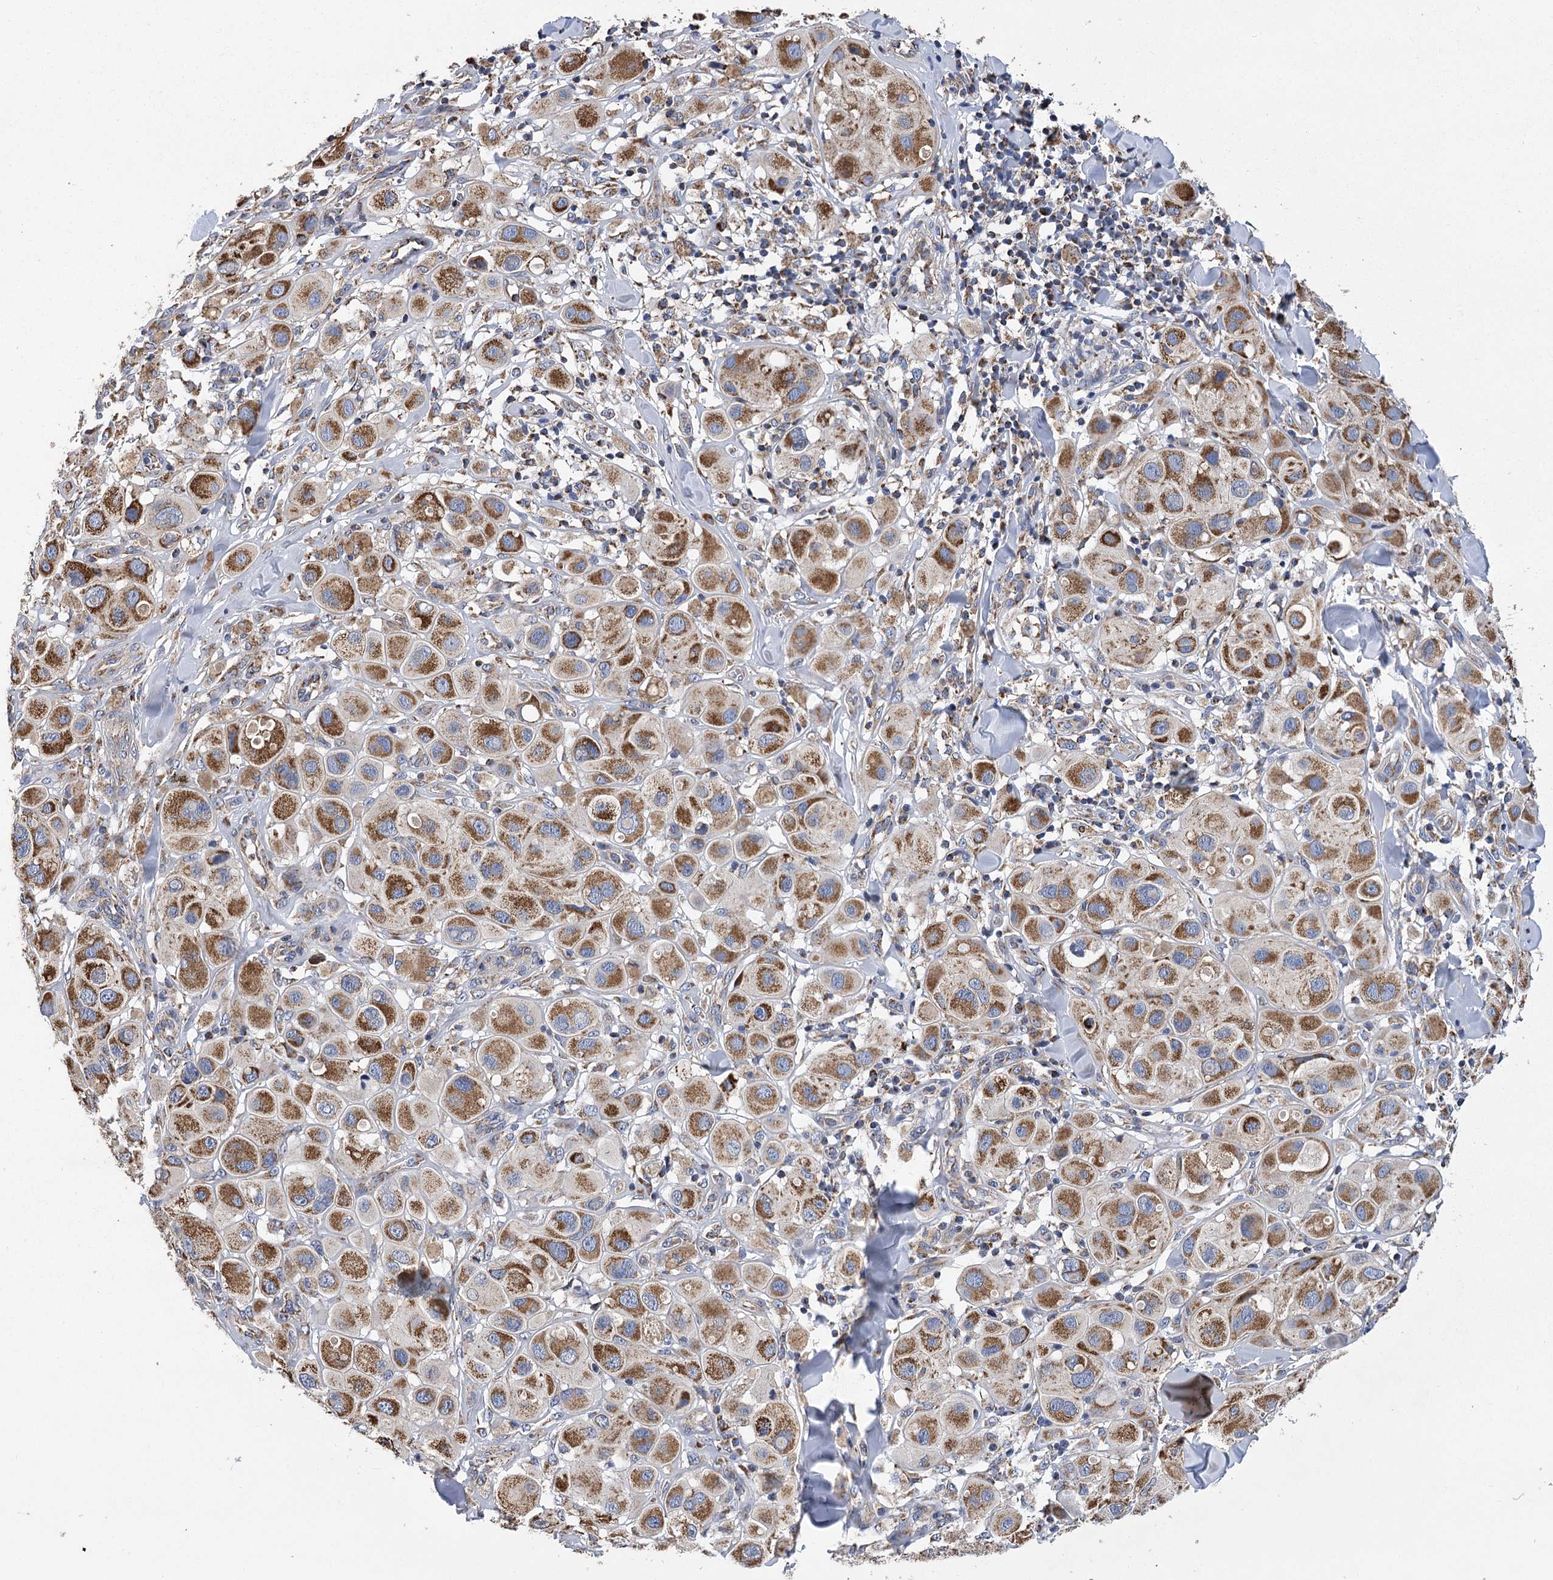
{"staining": {"intensity": "strong", "quantity": ">75%", "location": "cytoplasmic/membranous"}, "tissue": "melanoma", "cell_type": "Tumor cells", "image_type": "cancer", "snomed": [{"axis": "morphology", "description": "Malignant melanoma, Metastatic site"}, {"axis": "topography", "description": "Skin"}], "caption": "IHC staining of malignant melanoma (metastatic site), which demonstrates high levels of strong cytoplasmic/membranous staining in about >75% of tumor cells indicating strong cytoplasmic/membranous protein positivity. The staining was performed using DAB (brown) for protein detection and nuclei were counterstained in hematoxylin (blue).", "gene": "CCDC73", "patient": {"sex": "male", "age": 41}}